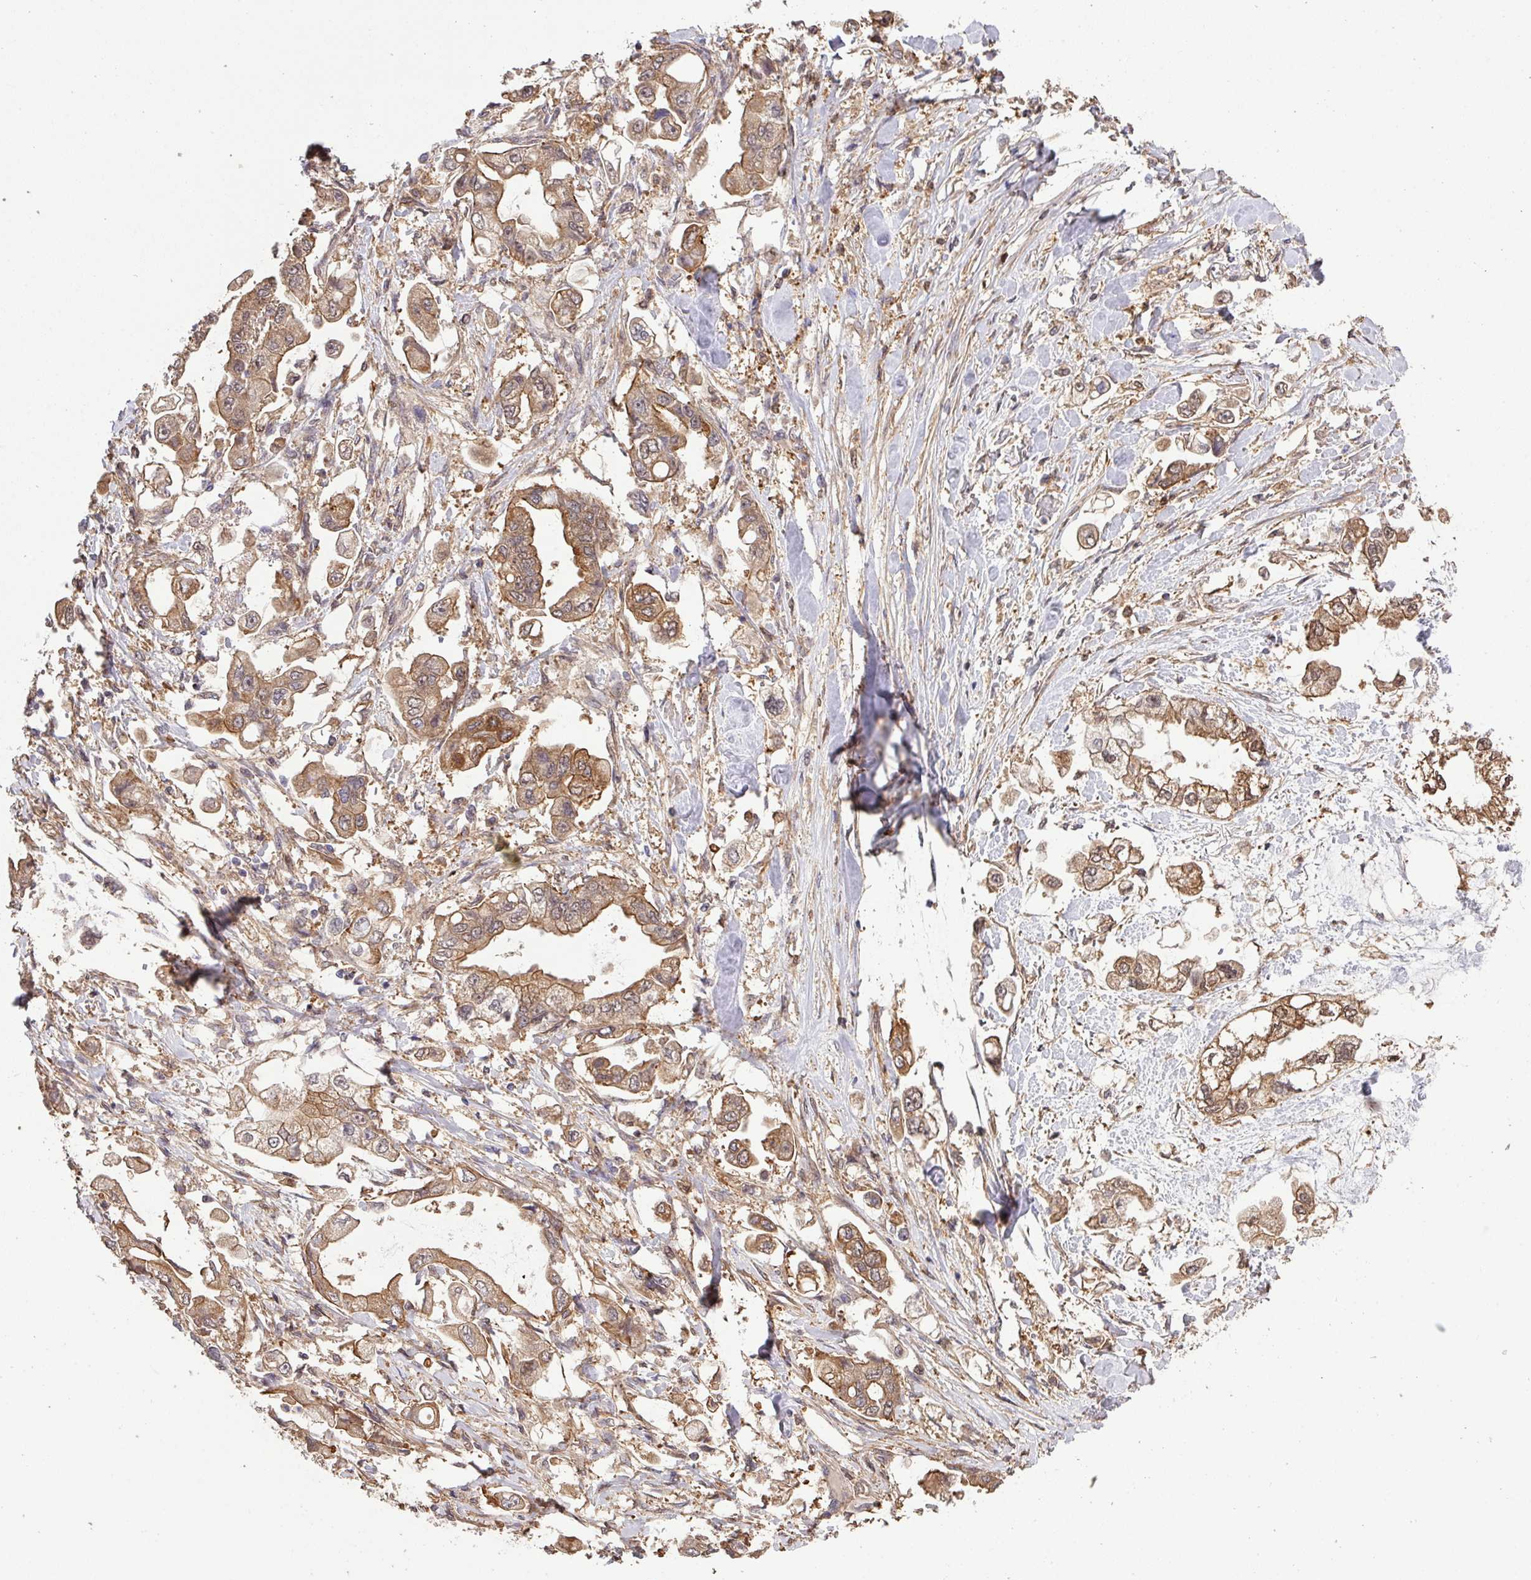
{"staining": {"intensity": "moderate", "quantity": ">75%", "location": "cytoplasmic/membranous,nuclear"}, "tissue": "stomach cancer", "cell_type": "Tumor cells", "image_type": "cancer", "snomed": [{"axis": "morphology", "description": "Adenocarcinoma, NOS"}, {"axis": "topography", "description": "Stomach"}], "caption": "The photomicrograph reveals a brown stain indicating the presence of a protein in the cytoplasmic/membranous and nuclear of tumor cells in stomach cancer (adenocarcinoma). (brown staining indicates protein expression, while blue staining denotes nuclei).", "gene": "ARPIN", "patient": {"sex": "male", "age": 62}}